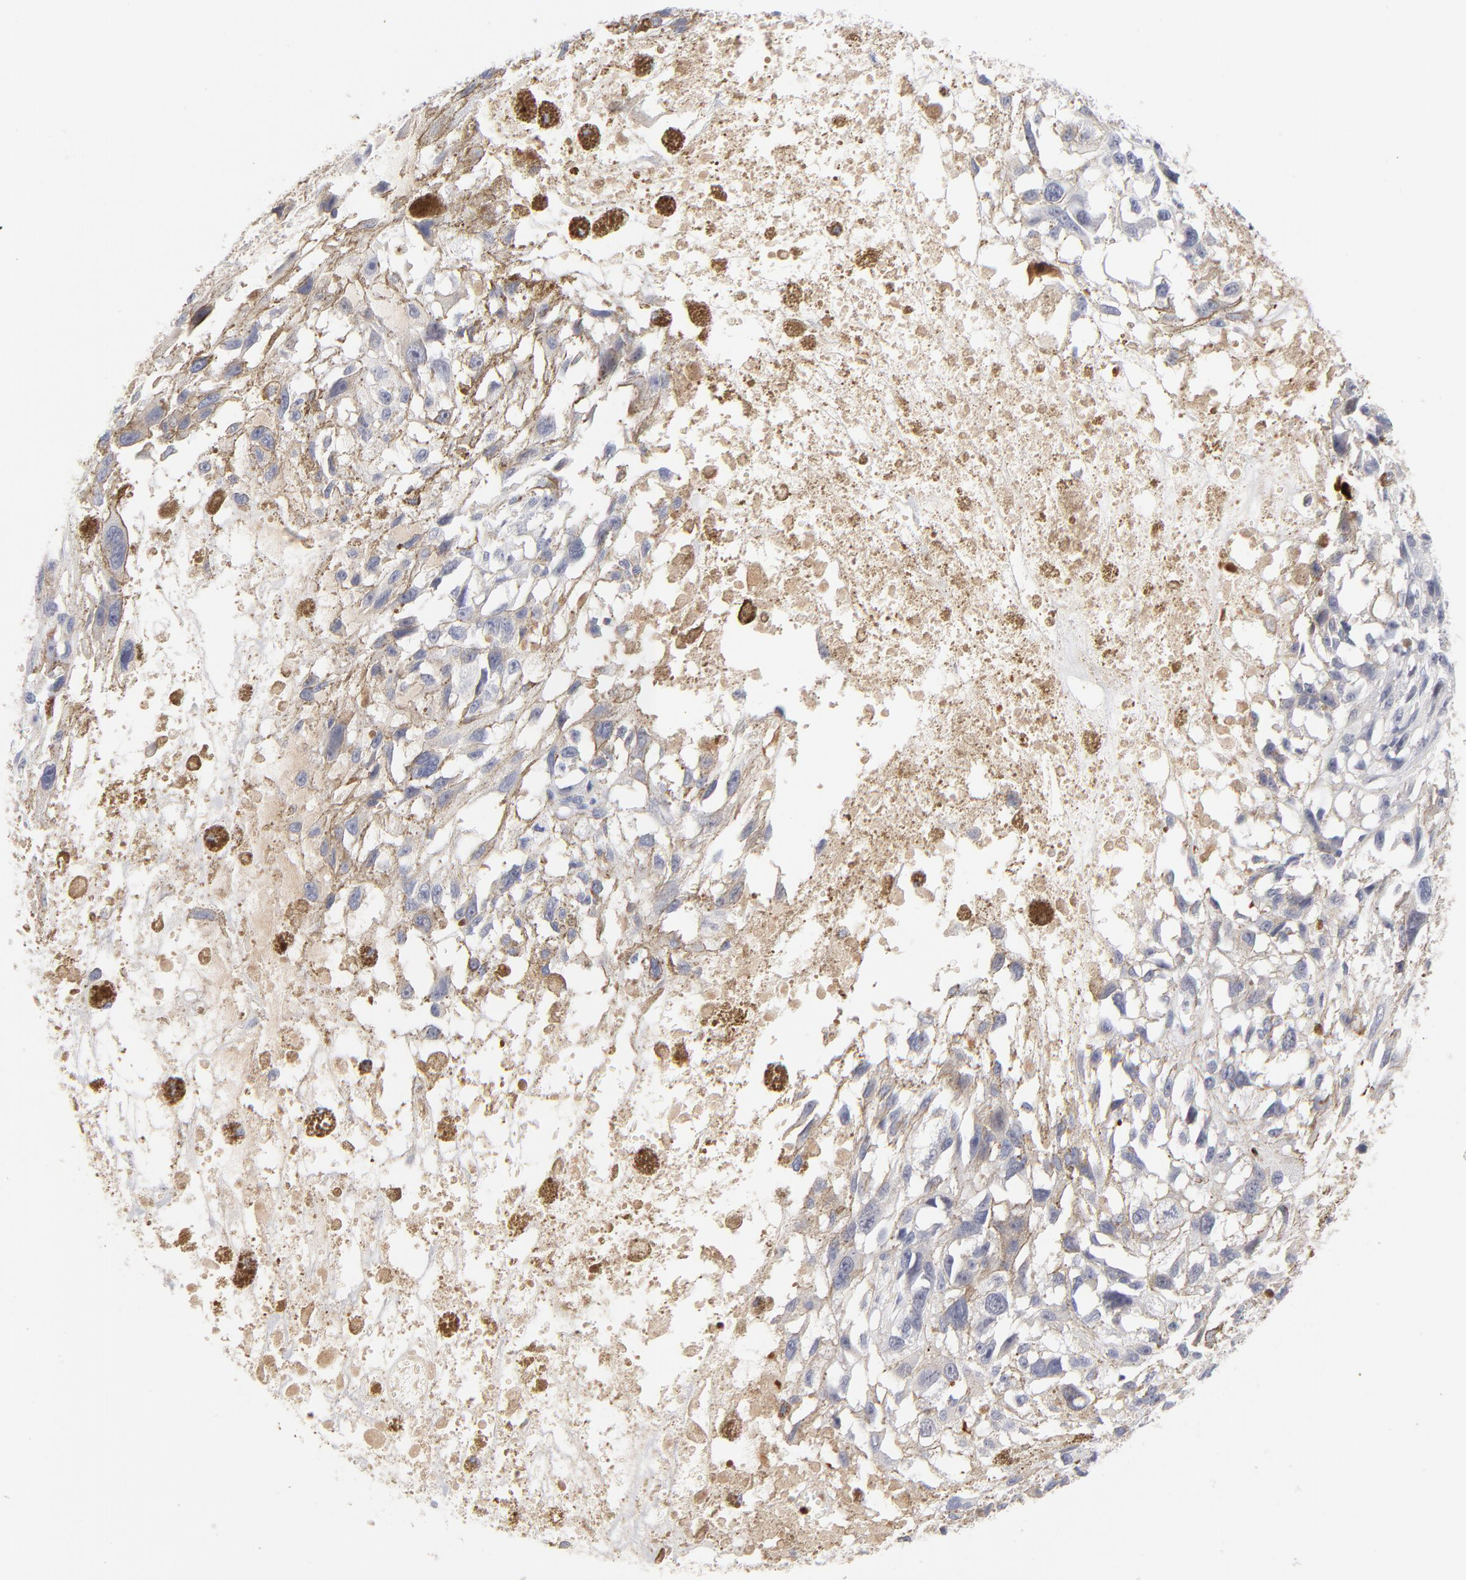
{"staining": {"intensity": "negative", "quantity": "none", "location": "none"}, "tissue": "melanoma", "cell_type": "Tumor cells", "image_type": "cancer", "snomed": [{"axis": "morphology", "description": "Malignant melanoma, Metastatic site"}, {"axis": "topography", "description": "Lymph node"}], "caption": "Immunohistochemistry image of human melanoma stained for a protein (brown), which shows no positivity in tumor cells.", "gene": "PARP1", "patient": {"sex": "male", "age": 59}}